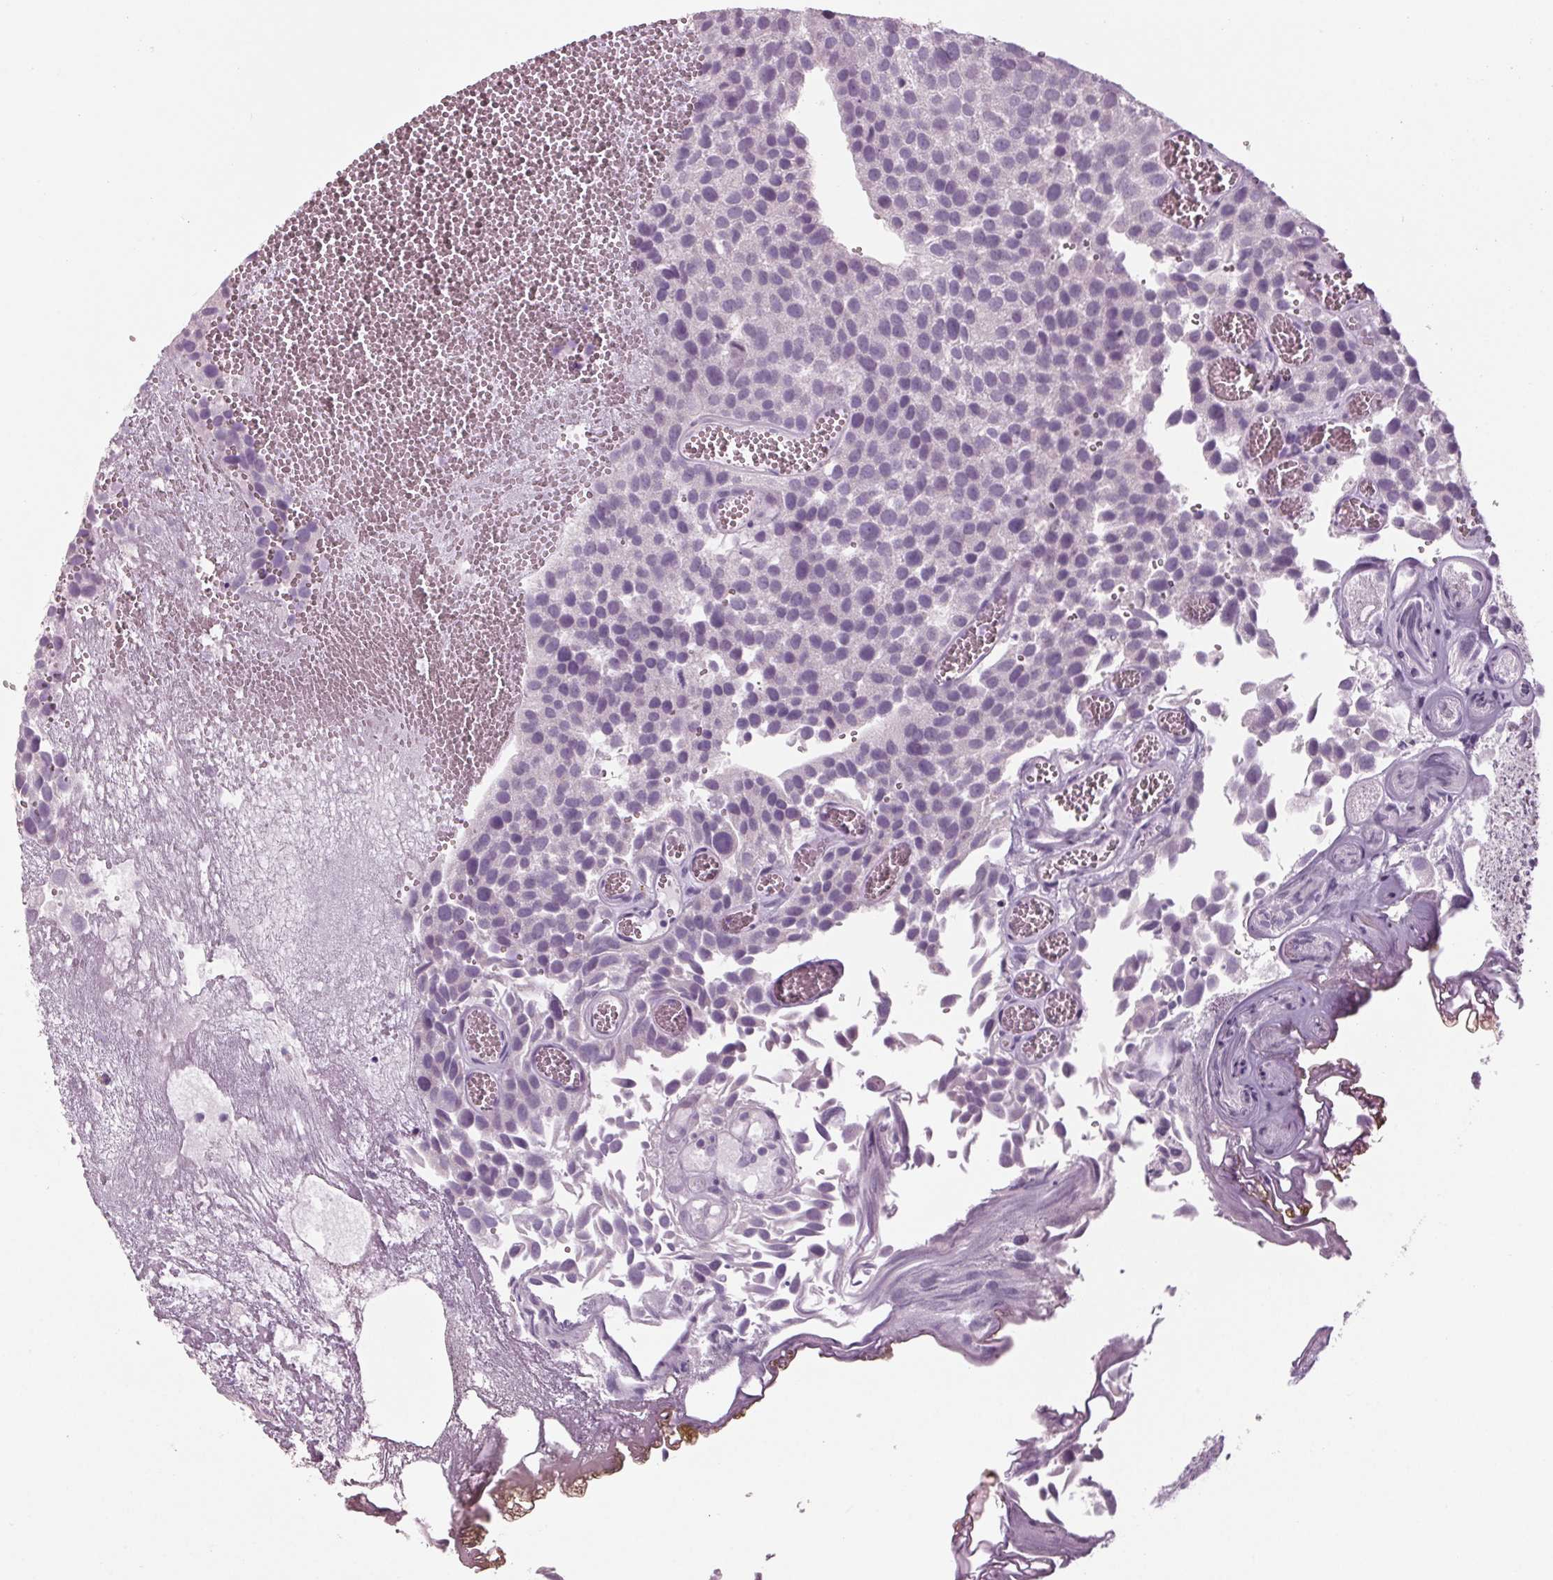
{"staining": {"intensity": "negative", "quantity": "none", "location": "none"}, "tissue": "urothelial cancer", "cell_type": "Tumor cells", "image_type": "cancer", "snomed": [{"axis": "morphology", "description": "Urothelial carcinoma, Low grade"}, {"axis": "topography", "description": "Urinary bladder"}], "caption": "This is a micrograph of immunohistochemistry (IHC) staining of urothelial carcinoma (low-grade), which shows no staining in tumor cells.", "gene": "TNNC2", "patient": {"sex": "female", "age": 69}}